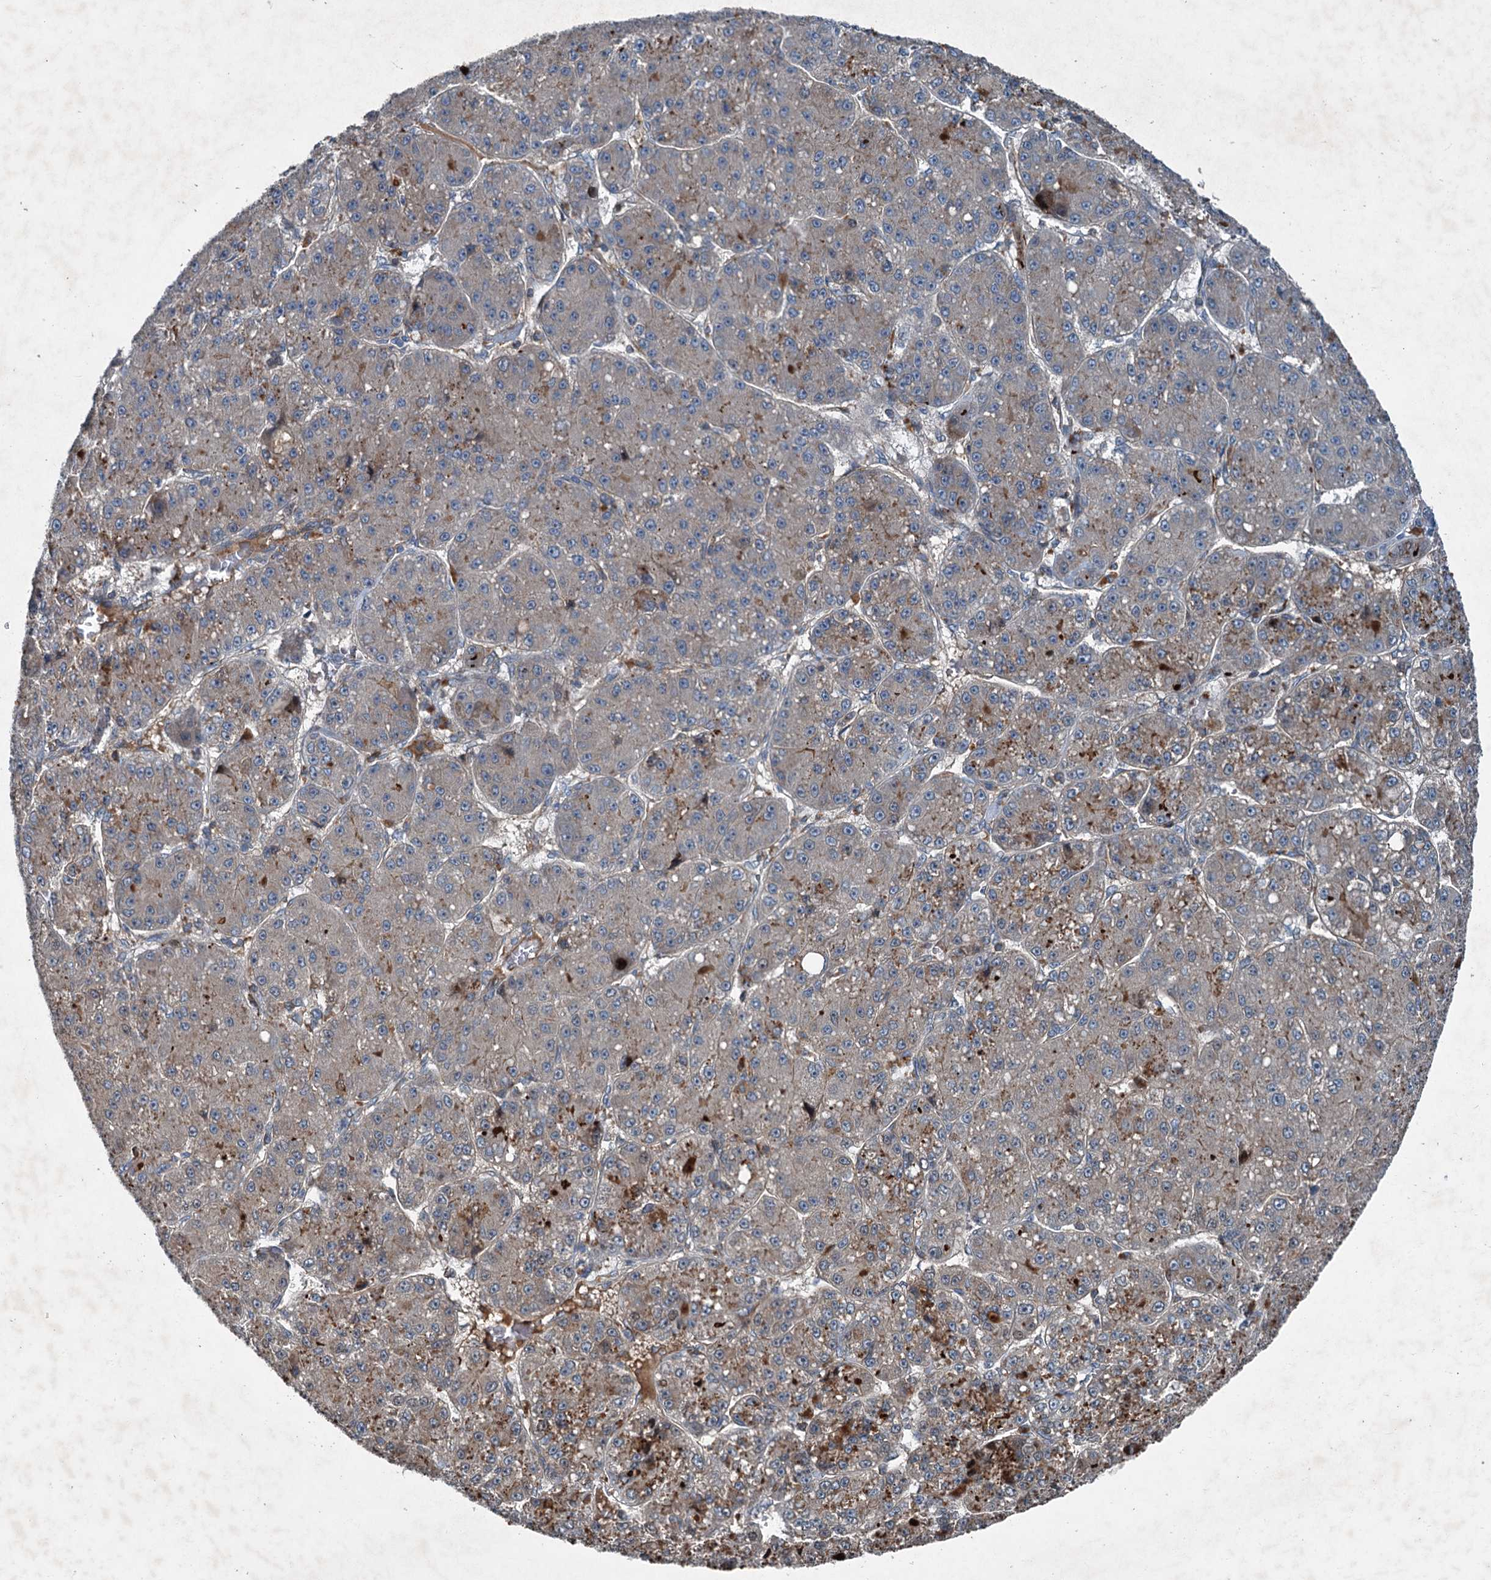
{"staining": {"intensity": "weak", "quantity": "<25%", "location": "cytoplasmic/membranous"}, "tissue": "liver cancer", "cell_type": "Tumor cells", "image_type": "cancer", "snomed": [{"axis": "morphology", "description": "Carcinoma, Hepatocellular, NOS"}, {"axis": "topography", "description": "Liver"}], "caption": "Tumor cells show no significant staining in hepatocellular carcinoma (liver). (DAB immunohistochemistry (IHC), high magnification).", "gene": "TAPBPL", "patient": {"sex": "male", "age": 67}}